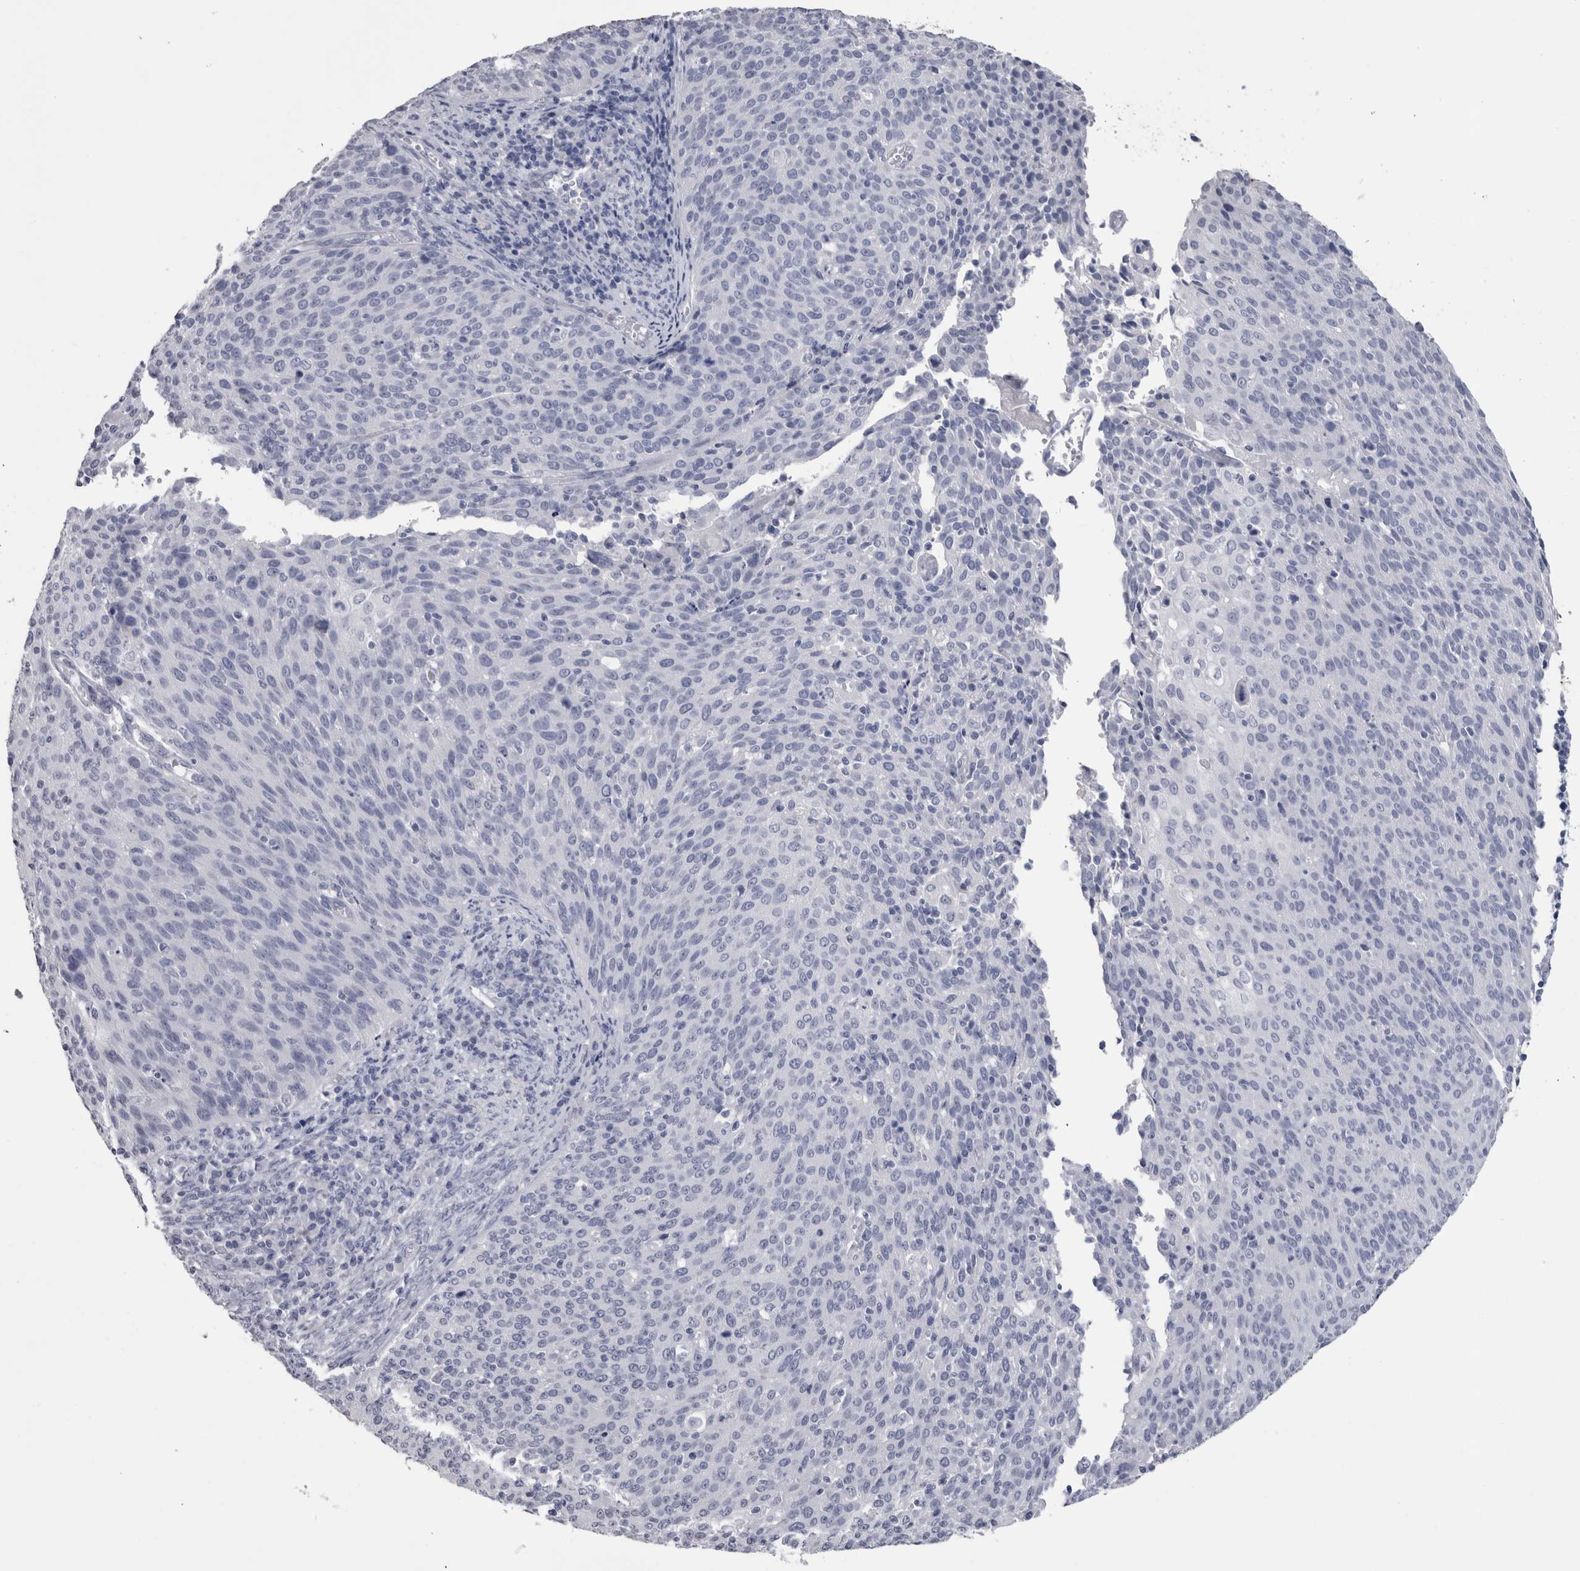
{"staining": {"intensity": "negative", "quantity": "none", "location": "none"}, "tissue": "cervical cancer", "cell_type": "Tumor cells", "image_type": "cancer", "snomed": [{"axis": "morphology", "description": "Squamous cell carcinoma, NOS"}, {"axis": "topography", "description": "Cervix"}], "caption": "There is no significant staining in tumor cells of cervical cancer (squamous cell carcinoma). Nuclei are stained in blue.", "gene": "PTH", "patient": {"sex": "female", "age": 38}}